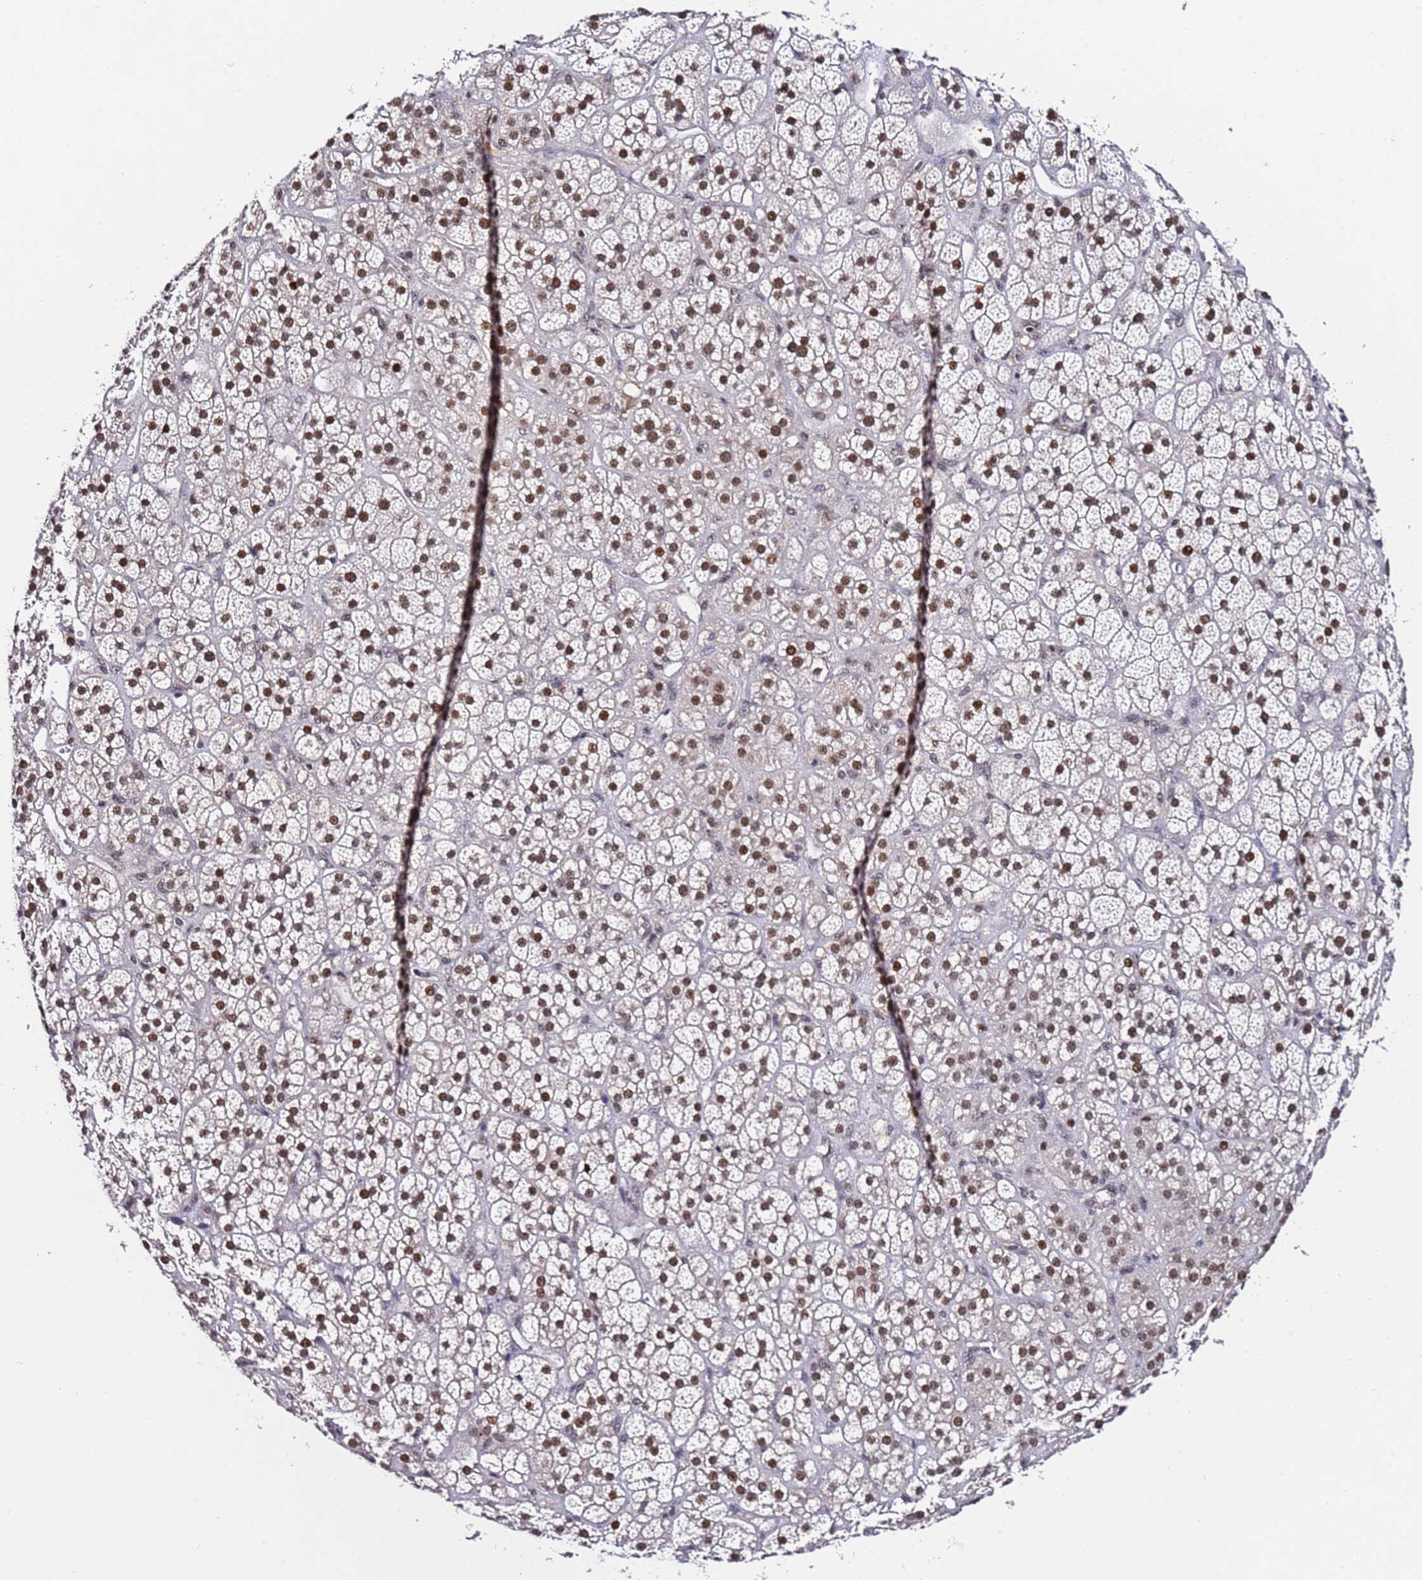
{"staining": {"intensity": "strong", "quantity": ">75%", "location": "nuclear"}, "tissue": "adrenal gland", "cell_type": "Glandular cells", "image_type": "normal", "snomed": [{"axis": "morphology", "description": "Normal tissue, NOS"}, {"axis": "topography", "description": "Adrenal gland"}], "caption": "DAB (3,3'-diaminobenzidine) immunohistochemical staining of normal human adrenal gland shows strong nuclear protein positivity in approximately >75% of glandular cells. The staining is performed using DAB (3,3'-diaminobenzidine) brown chromogen to label protein expression. The nuclei are counter-stained blue using hematoxylin.", "gene": "FCF1", "patient": {"sex": "female", "age": 70}}